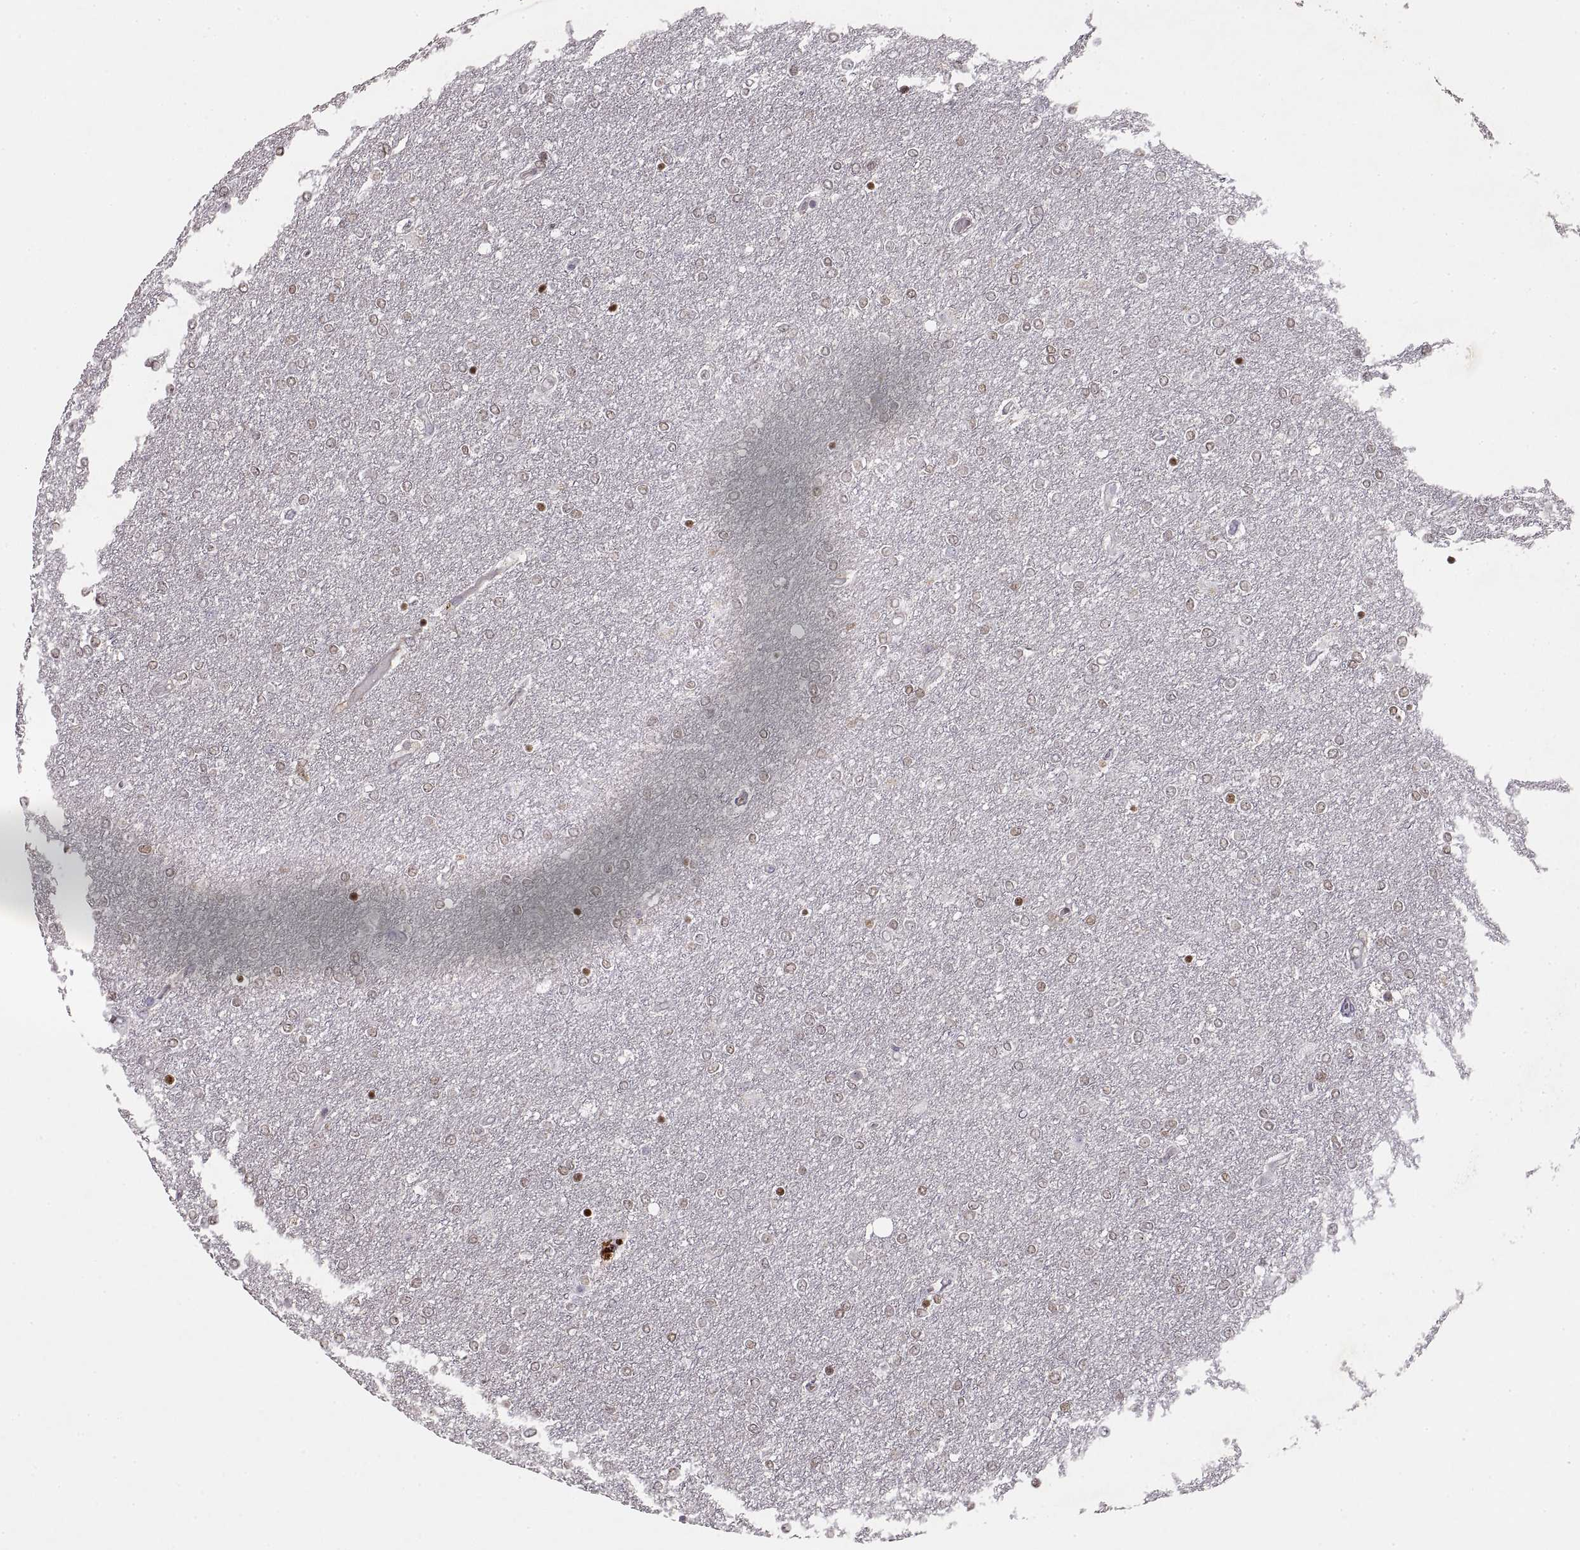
{"staining": {"intensity": "negative", "quantity": "none", "location": "none"}, "tissue": "glioma", "cell_type": "Tumor cells", "image_type": "cancer", "snomed": [{"axis": "morphology", "description": "Glioma, malignant, High grade"}, {"axis": "topography", "description": "Brain"}], "caption": "This histopathology image is of malignant glioma (high-grade) stained with IHC to label a protein in brown with the nuclei are counter-stained blue. There is no staining in tumor cells.", "gene": "ADAM11", "patient": {"sex": "female", "age": 61}}